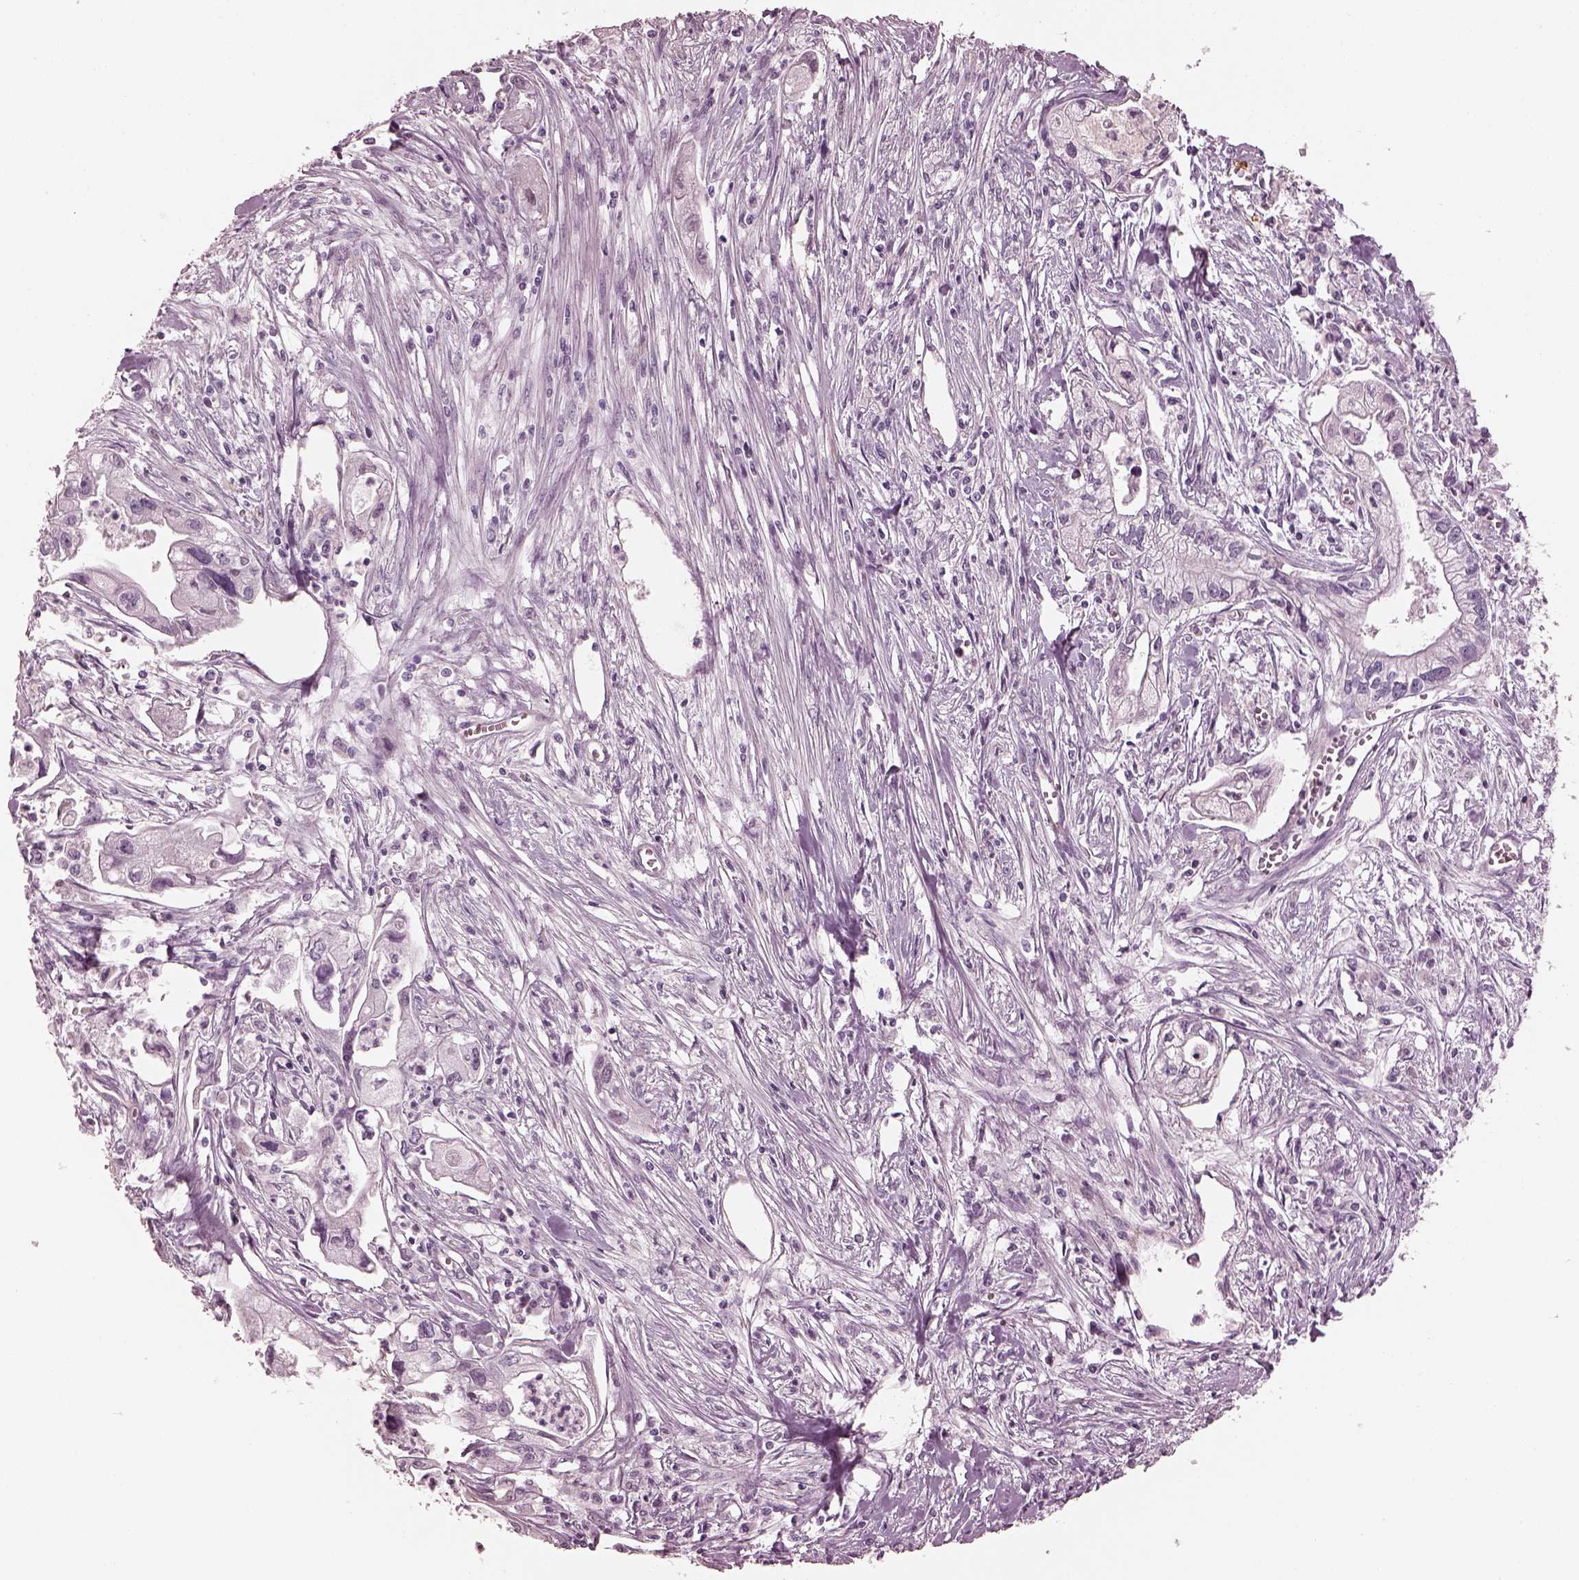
{"staining": {"intensity": "negative", "quantity": "none", "location": "none"}, "tissue": "pancreatic cancer", "cell_type": "Tumor cells", "image_type": "cancer", "snomed": [{"axis": "morphology", "description": "Adenocarcinoma, NOS"}, {"axis": "topography", "description": "Pancreas"}], "caption": "High power microscopy histopathology image of an immunohistochemistry photomicrograph of pancreatic cancer (adenocarcinoma), revealing no significant expression in tumor cells. The staining was performed using DAB (3,3'-diaminobenzidine) to visualize the protein expression in brown, while the nuclei were stained in blue with hematoxylin (Magnification: 20x).", "gene": "EIF4E1B", "patient": {"sex": "male", "age": 70}}